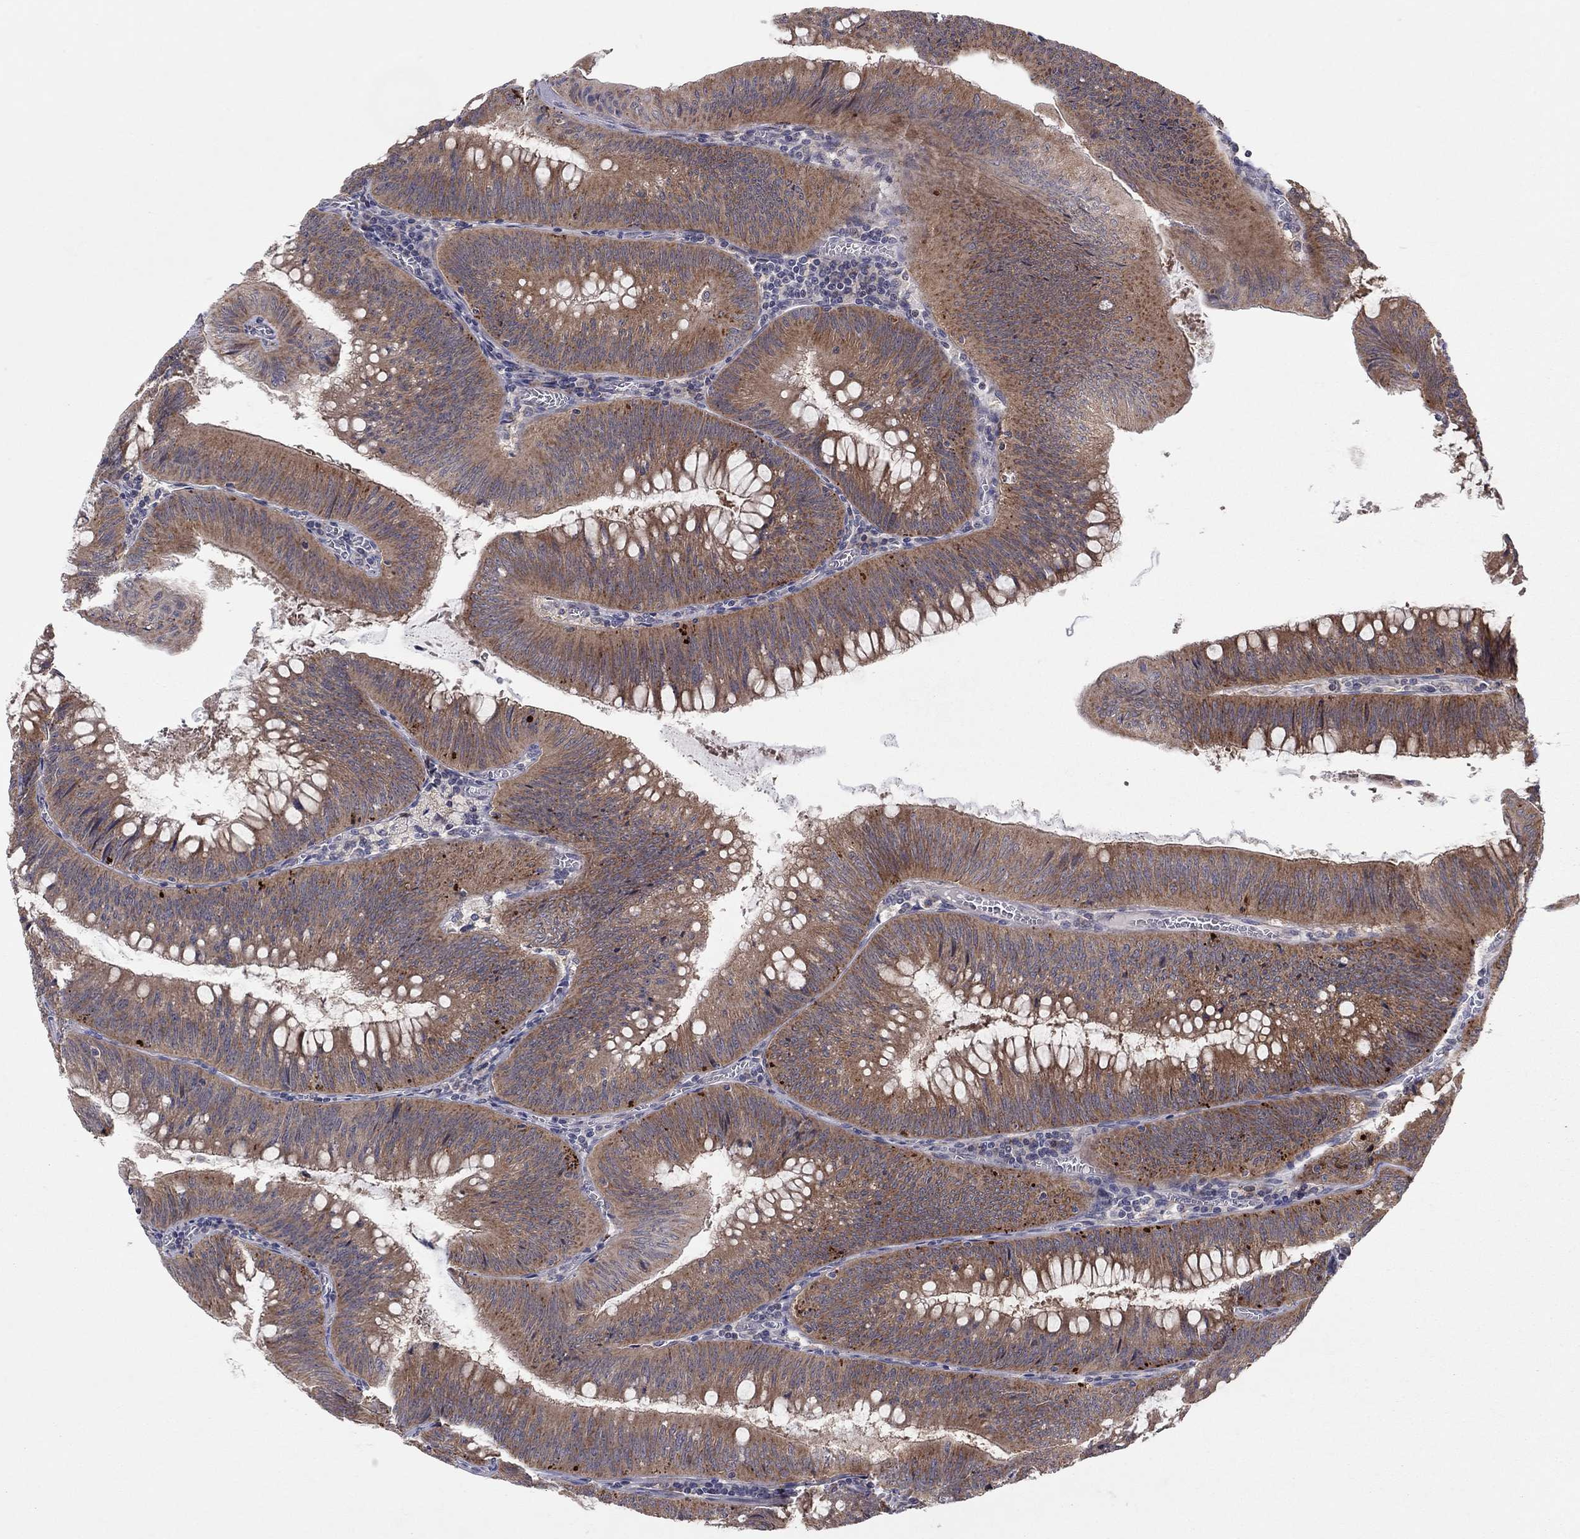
{"staining": {"intensity": "moderate", "quantity": ">75%", "location": "cytoplasmic/membranous"}, "tissue": "colorectal cancer", "cell_type": "Tumor cells", "image_type": "cancer", "snomed": [{"axis": "morphology", "description": "Adenocarcinoma, NOS"}, {"axis": "topography", "description": "Rectum"}], "caption": "IHC micrograph of human colorectal cancer stained for a protein (brown), which shows medium levels of moderate cytoplasmic/membranous positivity in about >75% of tumor cells.", "gene": "CRACDL", "patient": {"sex": "female", "age": 72}}